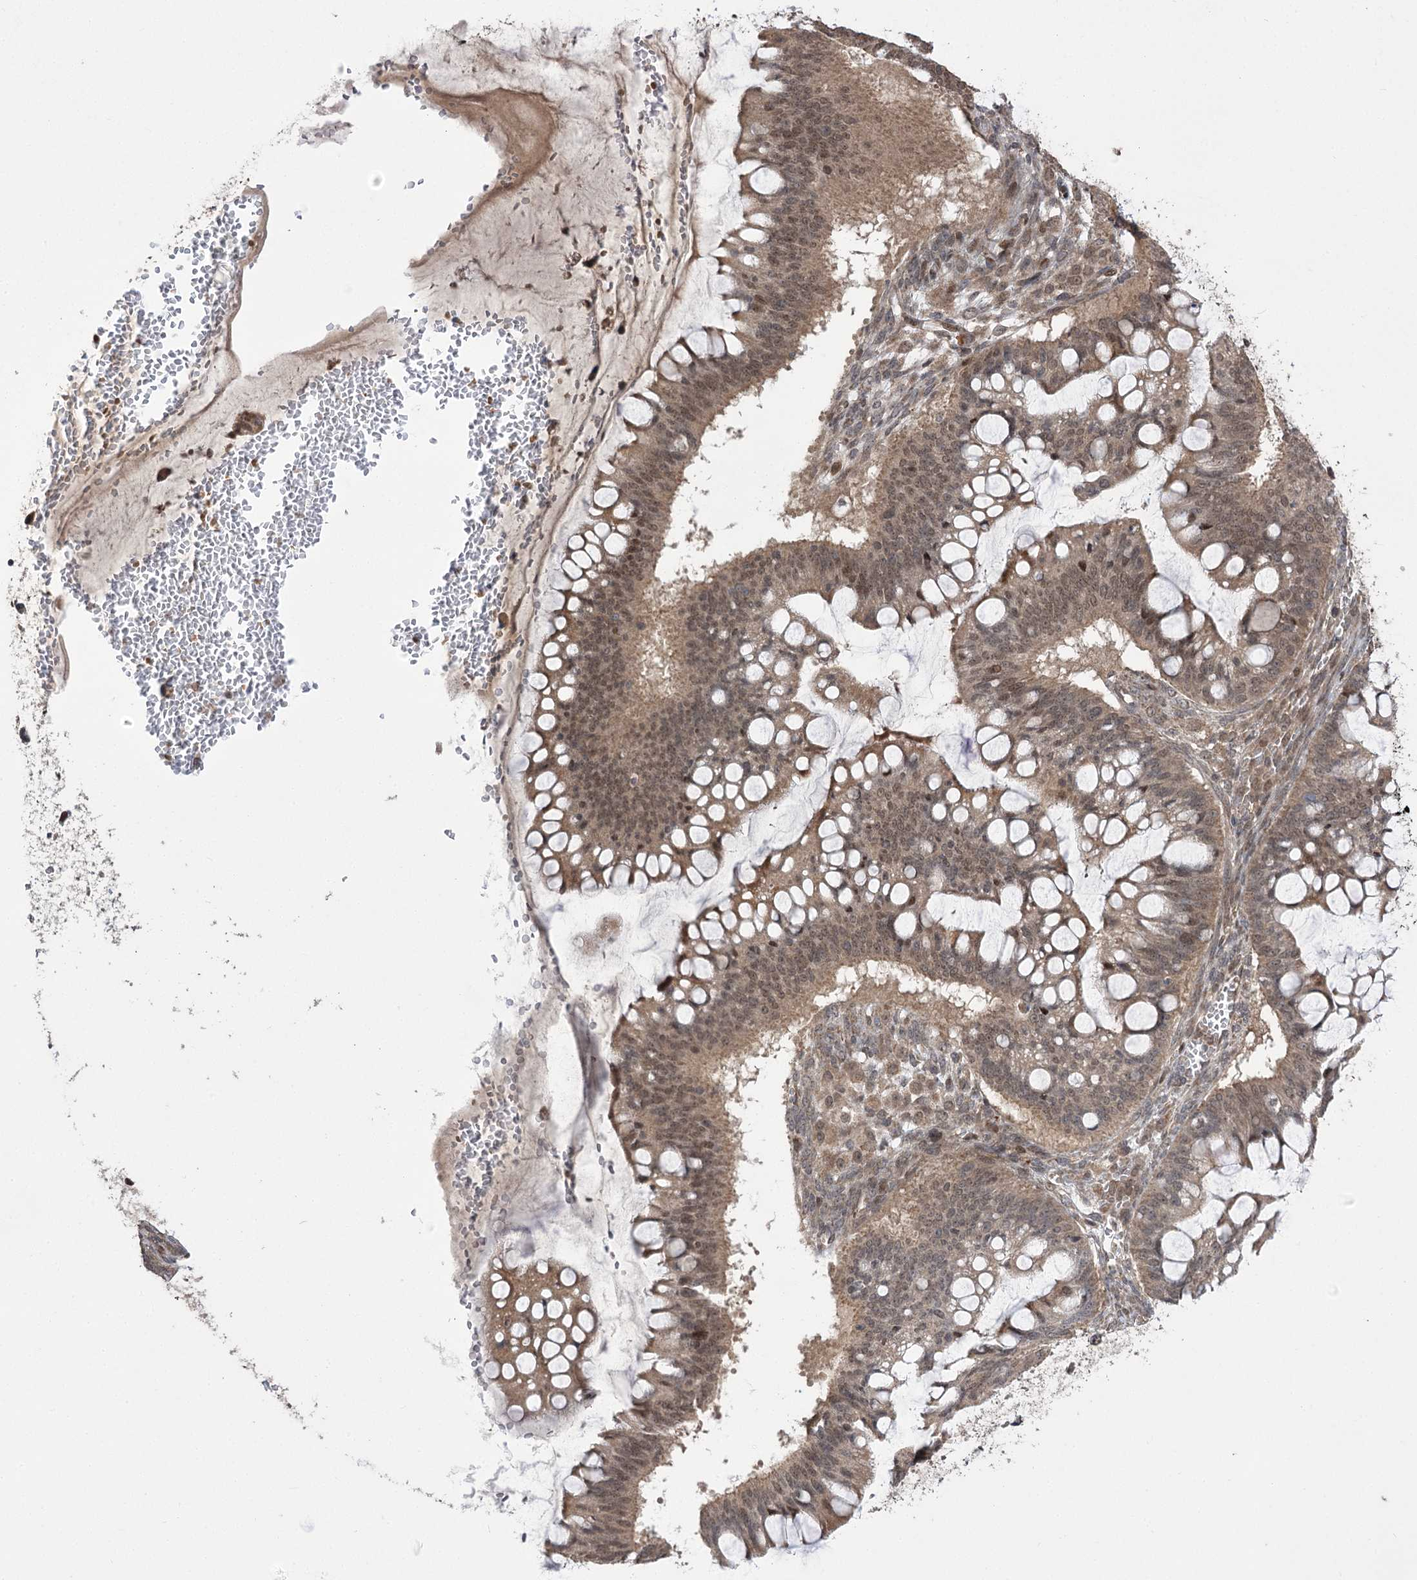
{"staining": {"intensity": "weak", "quantity": ">75%", "location": "cytoplasmic/membranous,nuclear"}, "tissue": "ovarian cancer", "cell_type": "Tumor cells", "image_type": "cancer", "snomed": [{"axis": "morphology", "description": "Cystadenocarcinoma, mucinous, NOS"}, {"axis": "topography", "description": "Ovary"}], "caption": "Human ovarian mucinous cystadenocarcinoma stained for a protein (brown) reveals weak cytoplasmic/membranous and nuclear positive positivity in about >75% of tumor cells.", "gene": "TENM2", "patient": {"sex": "female", "age": 73}}